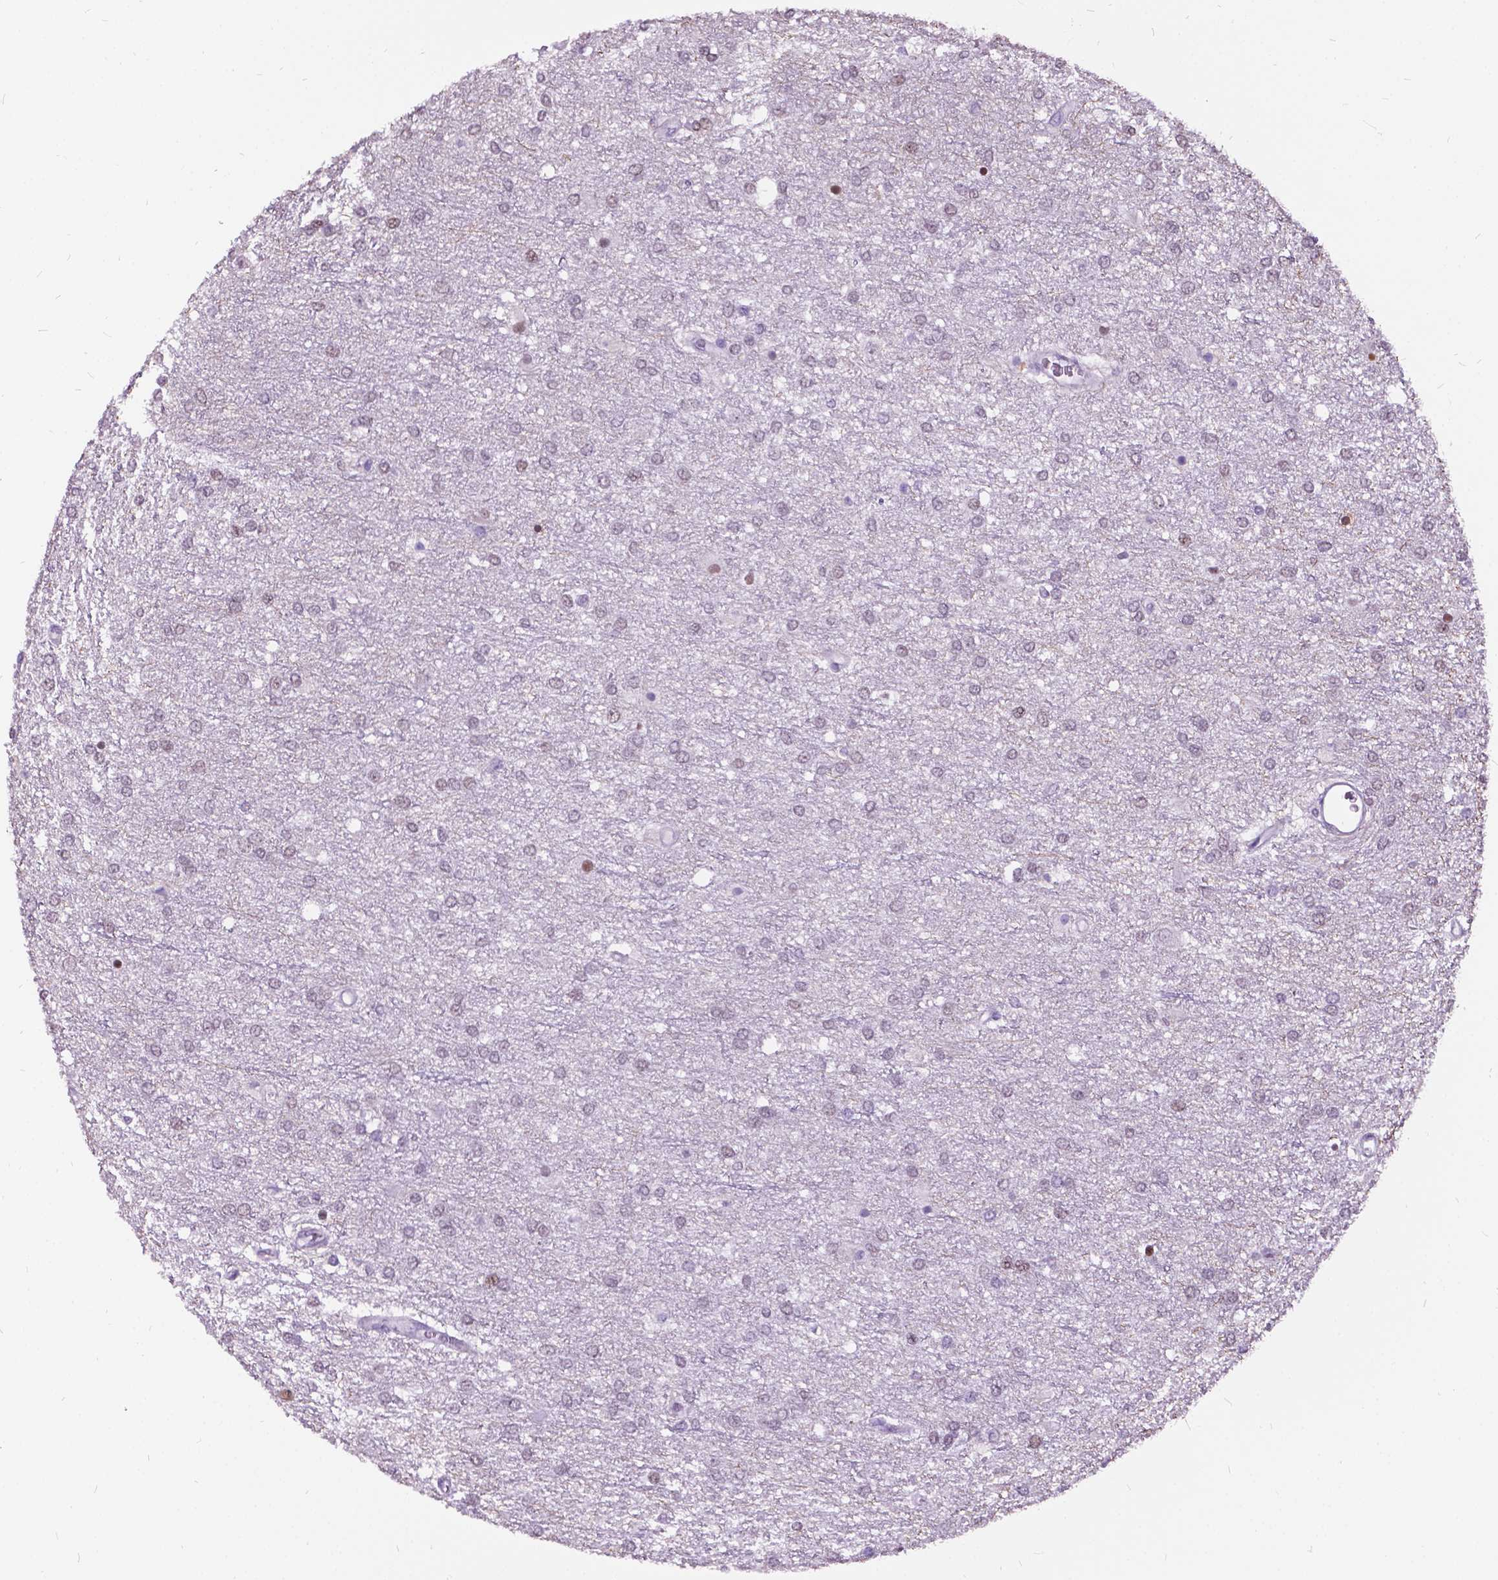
{"staining": {"intensity": "negative", "quantity": "none", "location": "none"}, "tissue": "glioma", "cell_type": "Tumor cells", "image_type": "cancer", "snomed": [{"axis": "morphology", "description": "Glioma, malignant, High grade"}, {"axis": "topography", "description": "Brain"}], "caption": "Malignant high-grade glioma was stained to show a protein in brown. There is no significant positivity in tumor cells.", "gene": "DPF3", "patient": {"sex": "female", "age": 61}}